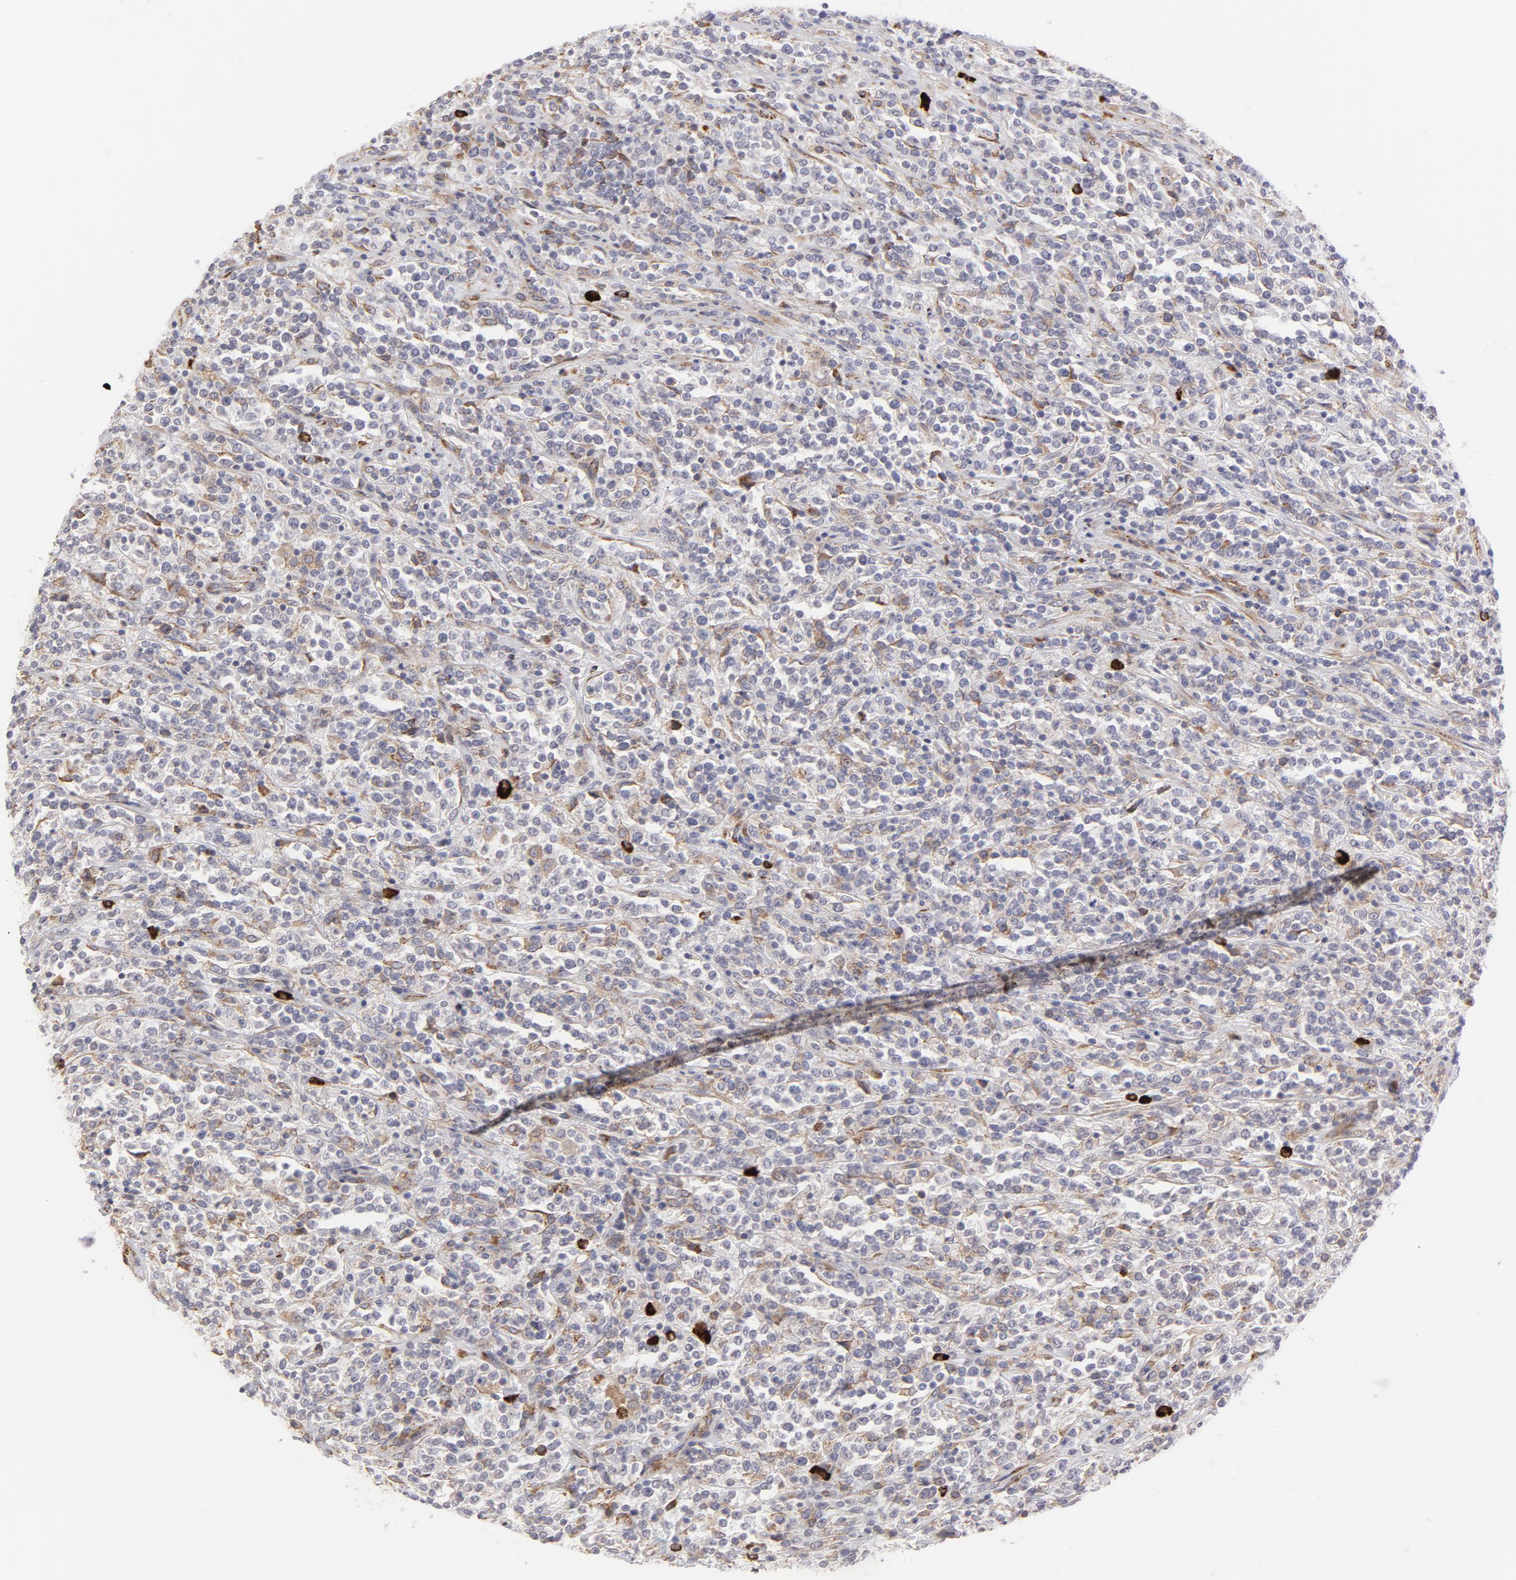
{"staining": {"intensity": "strong", "quantity": "<25%", "location": "cytoplasmic/membranous"}, "tissue": "lymphoma", "cell_type": "Tumor cells", "image_type": "cancer", "snomed": [{"axis": "morphology", "description": "Malignant lymphoma, non-Hodgkin's type, High grade"}, {"axis": "topography", "description": "Soft tissue"}], "caption": "This is a histology image of immunohistochemistry staining of lymphoma, which shows strong positivity in the cytoplasmic/membranous of tumor cells.", "gene": "RAPGEF3", "patient": {"sex": "male", "age": 18}}